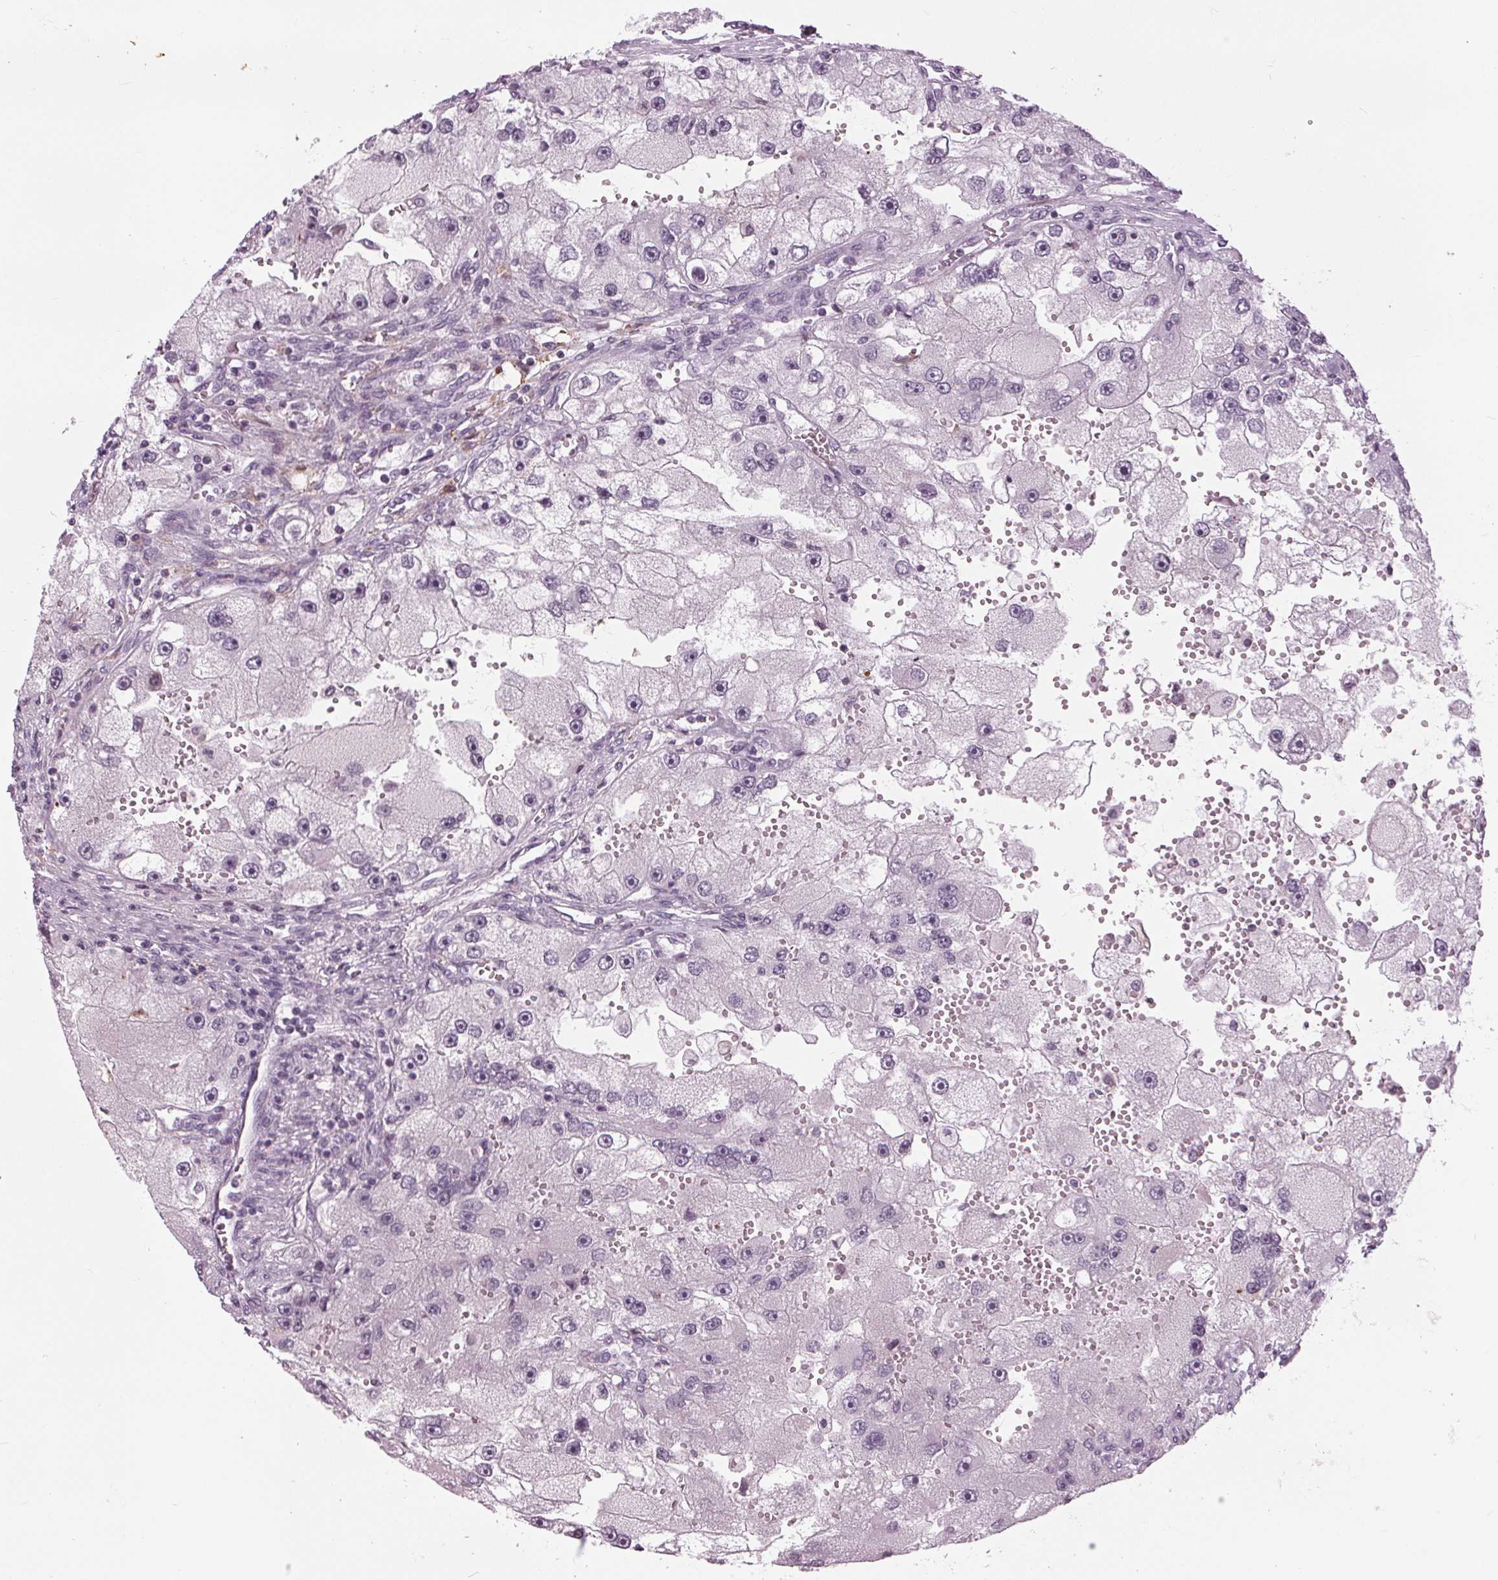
{"staining": {"intensity": "negative", "quantity": "none", "location": "none"}, "tissue": "renal cancer", "cell_type": "Tumor cells", "image_type": "cancer", "snomed": [{"axis": "morphology", "description": "Adenocarcinoma, NOS"}, {"axis": "topography", "description": "Kidney"}], "caption": "IHC of human adenocarcinoma (renal) reveals no staining in tumor cells. Brightfield microscopy of immunohistochemistry (IHC) stained with DAB (3,3'-diaminobenzidine) (brown) and hematoxylin (blue), captured at high magnification.", "gene": "SLC9A4", "patient": {"sex": "male", "age": 63}}